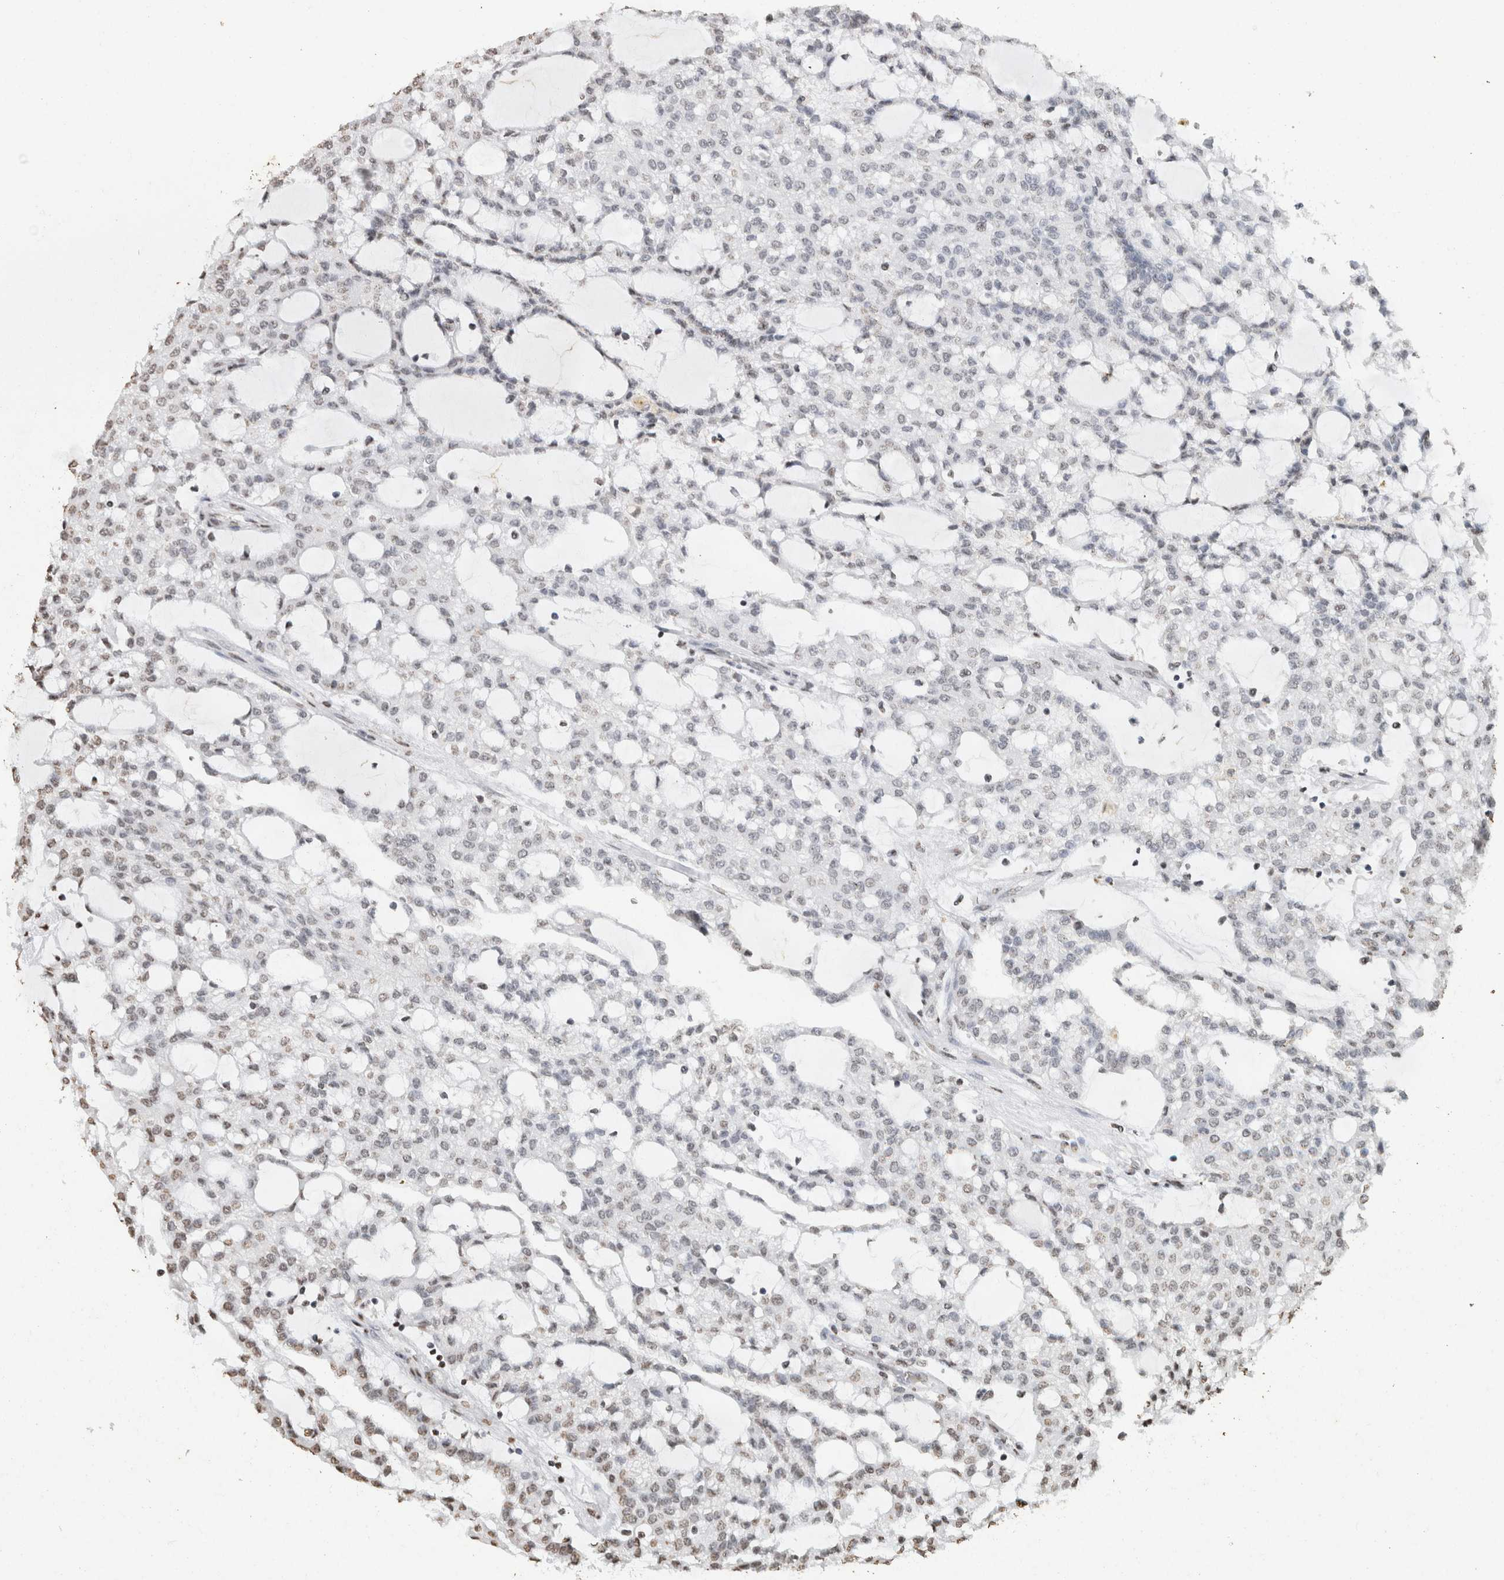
{"staining": {"intensity": "weak", "quantity": "25%-75%", "location": "nuclear"}, "tissue": "renal cancer", "cell_type": "Tumor cells", "image_type": "cancer", "snomed": [{"axis": "morphology", "description": "Adenocarcinoma, NOS"}, {"axis": "topography", "description": "Kidney"}], "caption": "Weak nuclear expression is appreciated in approximately 25%-75% of tumor cells in renal adenocarcinoma.", "gene": "CNTN1", "patient": {"sex": "male", "age": 63}}